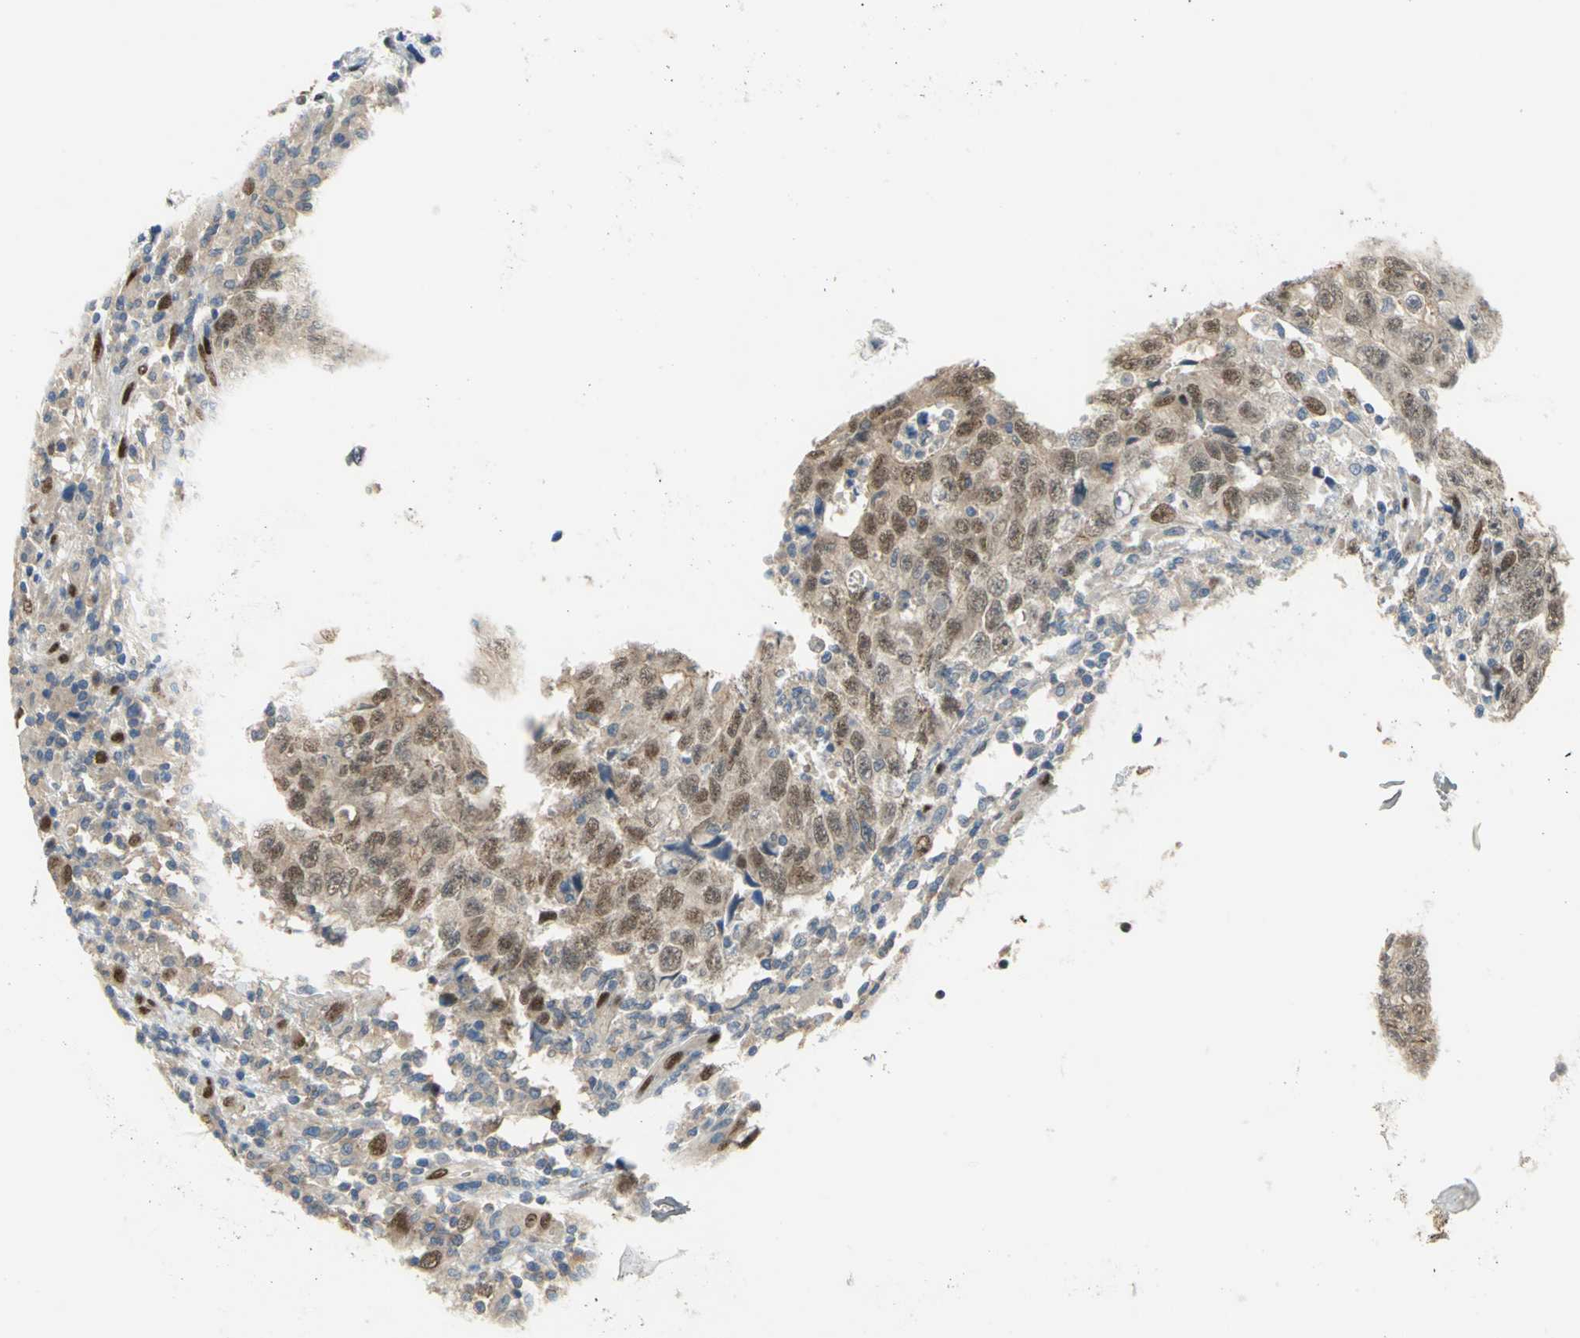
{"staining": {"intensity": "moderate", "quantity": ">75%", "location": "cytoplasmic/membranous,nuclear"}, "tissue": "testis cancer", "cell_type": "Tumor cells", "image_type": "cancer", "snomed": [{"axis": "morphology", "description": "Necrosis, NOS"}, {"axis": "morphology", "description": "Carcinoma, Embryonal, NOS"}, {"axis": "topography", "description": "Testis"}], "caption": "IHC micrograph of neoplastic tissue: testis cancer (embryonal carcinoma) stained using immunohistochemistry shows medium levels of moderate protein expression localized specifically in the cytoplasmic/membranous and nuclear of tumor cells, appearing as a cytoplasmic/membranous and nuclear brown color.", "gene": "RBFOX2", "patient": {"sex": "male", "age": 19}}